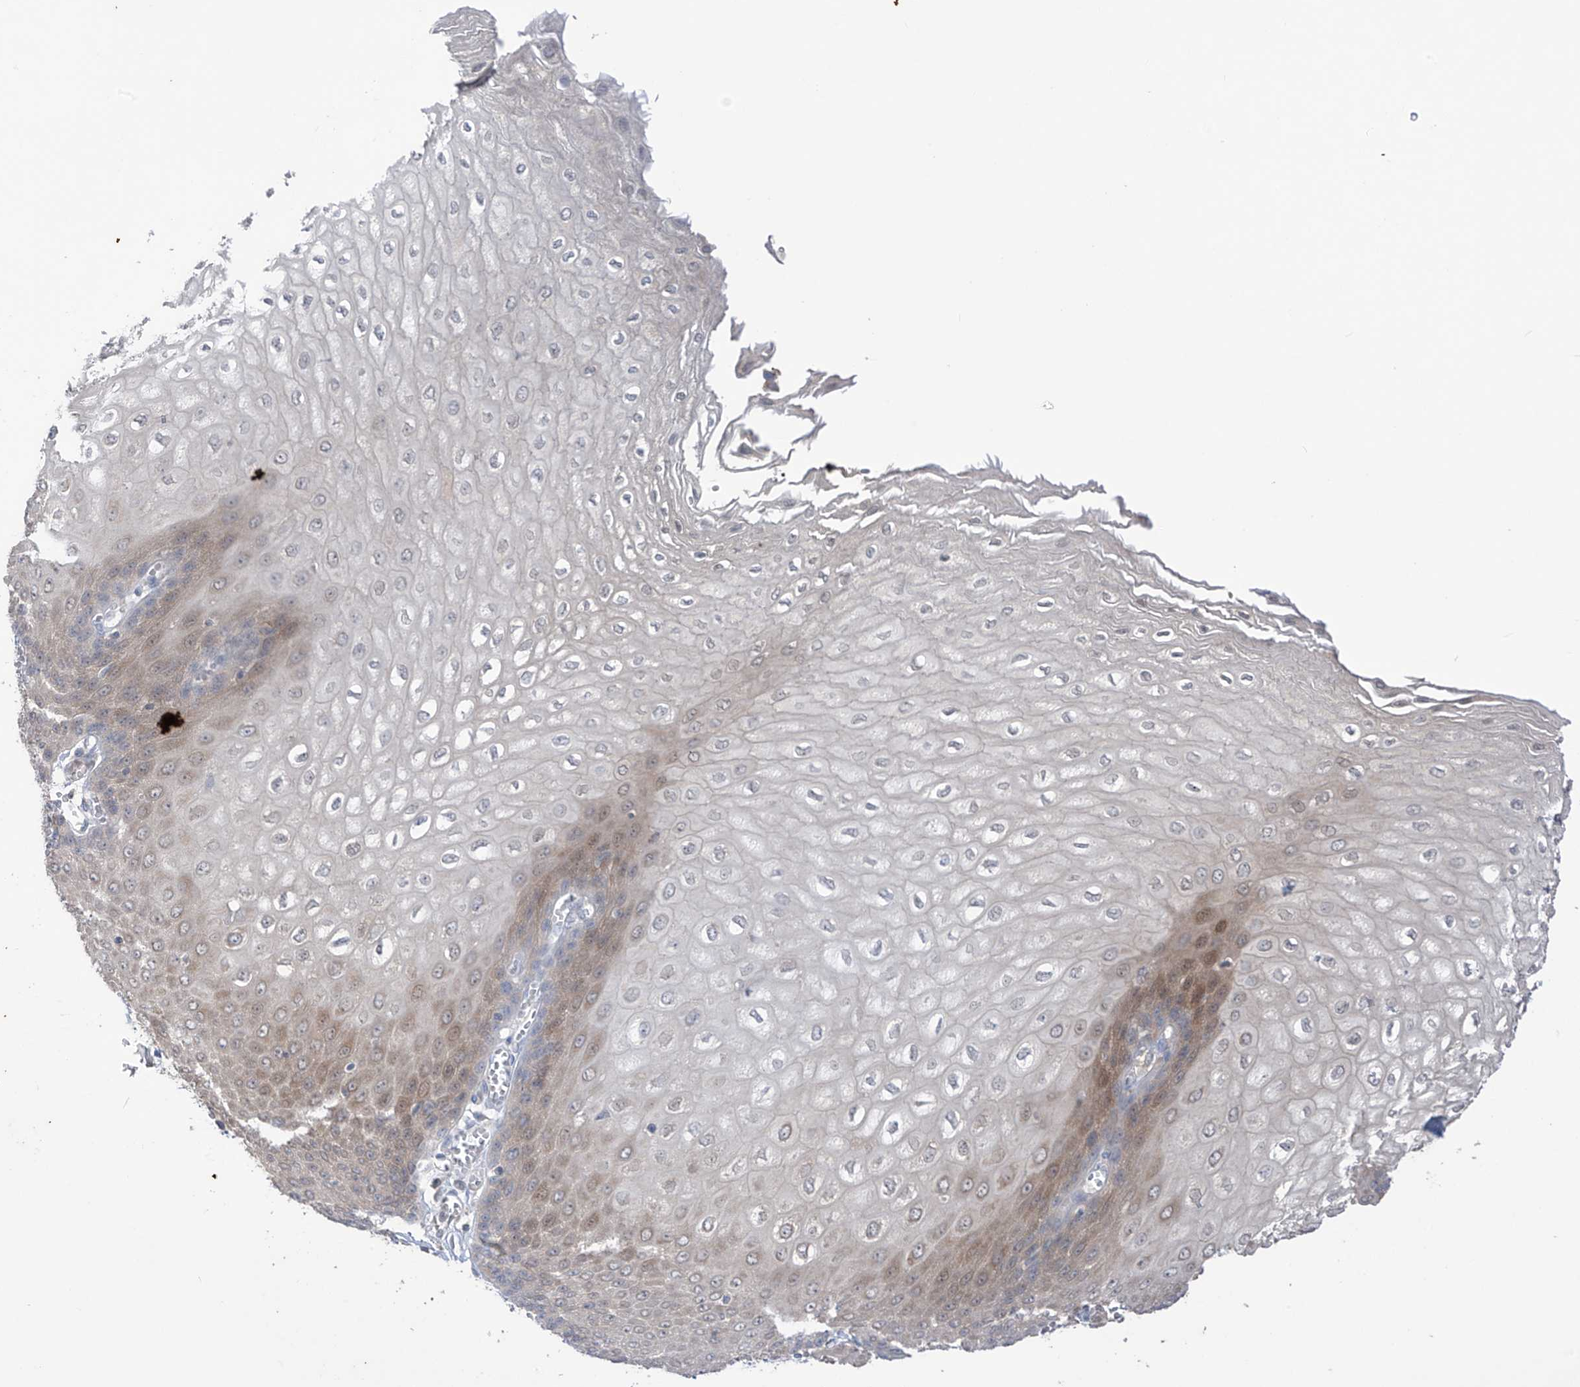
{"staining": {"intensity": "moderate", "quantity": "25%-75%", "location": "cytoplasmic/membranous"}, "tissue": "esophagus", "cell_type": "Squamous epithelial cells", "image_type": "normal", "snomed": [{"axis": "morphology", "description": "Normal tissue, NOS"}, {"axis": "topography", "description": "Esophagus"}], "caption": "Immunohistochemical staining of unremarkable esophagus demonstrates 25%-75% levels of moderate cytoplasmic/membranous protein positivity in about 25%-75% of squamous epithelial cells.", "gene": "TRMU", "patient": {"sex": "male", "age": 60}}